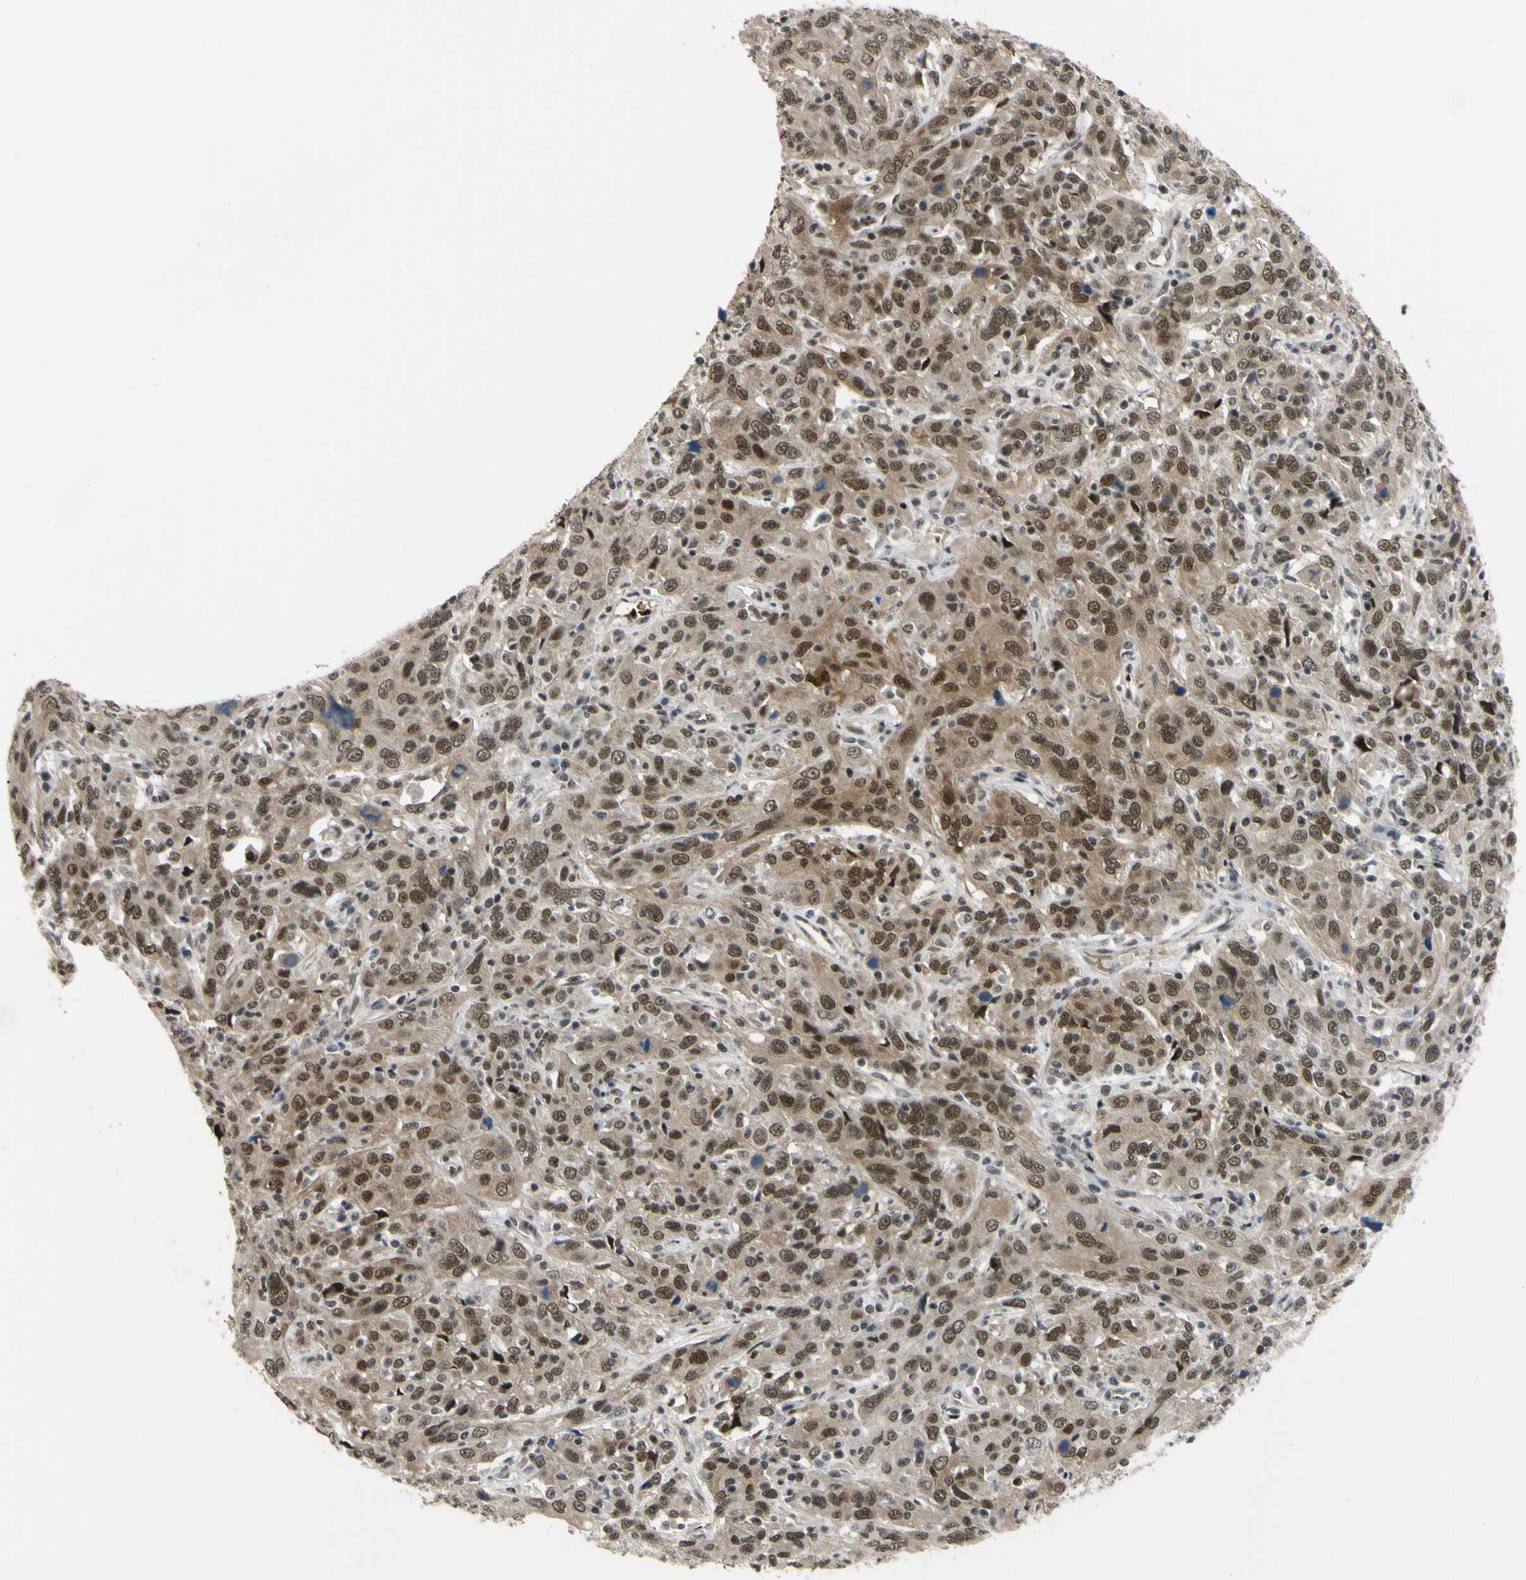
{"staining": {"intensity": "moderate", "quantity": ">75%", "location": "cytoplasmic/membranous,nuclear"}, "tissue": "cervical cancer", "cell_type": "Tumor cells", "image_type": "cancer", "snomed": [{"axis": "morphology", "description": "Squamous cell carcinoma, NOS"}, {"axis": "topography", "description": "Cervix"}], "caption": "An immunohistochemistry micrograph of neoplastic tissue is shown. Protein staining in brown highlights moderate cytoplasmic/membranous and nuclear positivity in cervical cancer (squamous cell carcinoma) within tumor cells.", "gene": "THAP12", "patient": {"sex": "female", "age": 46}}